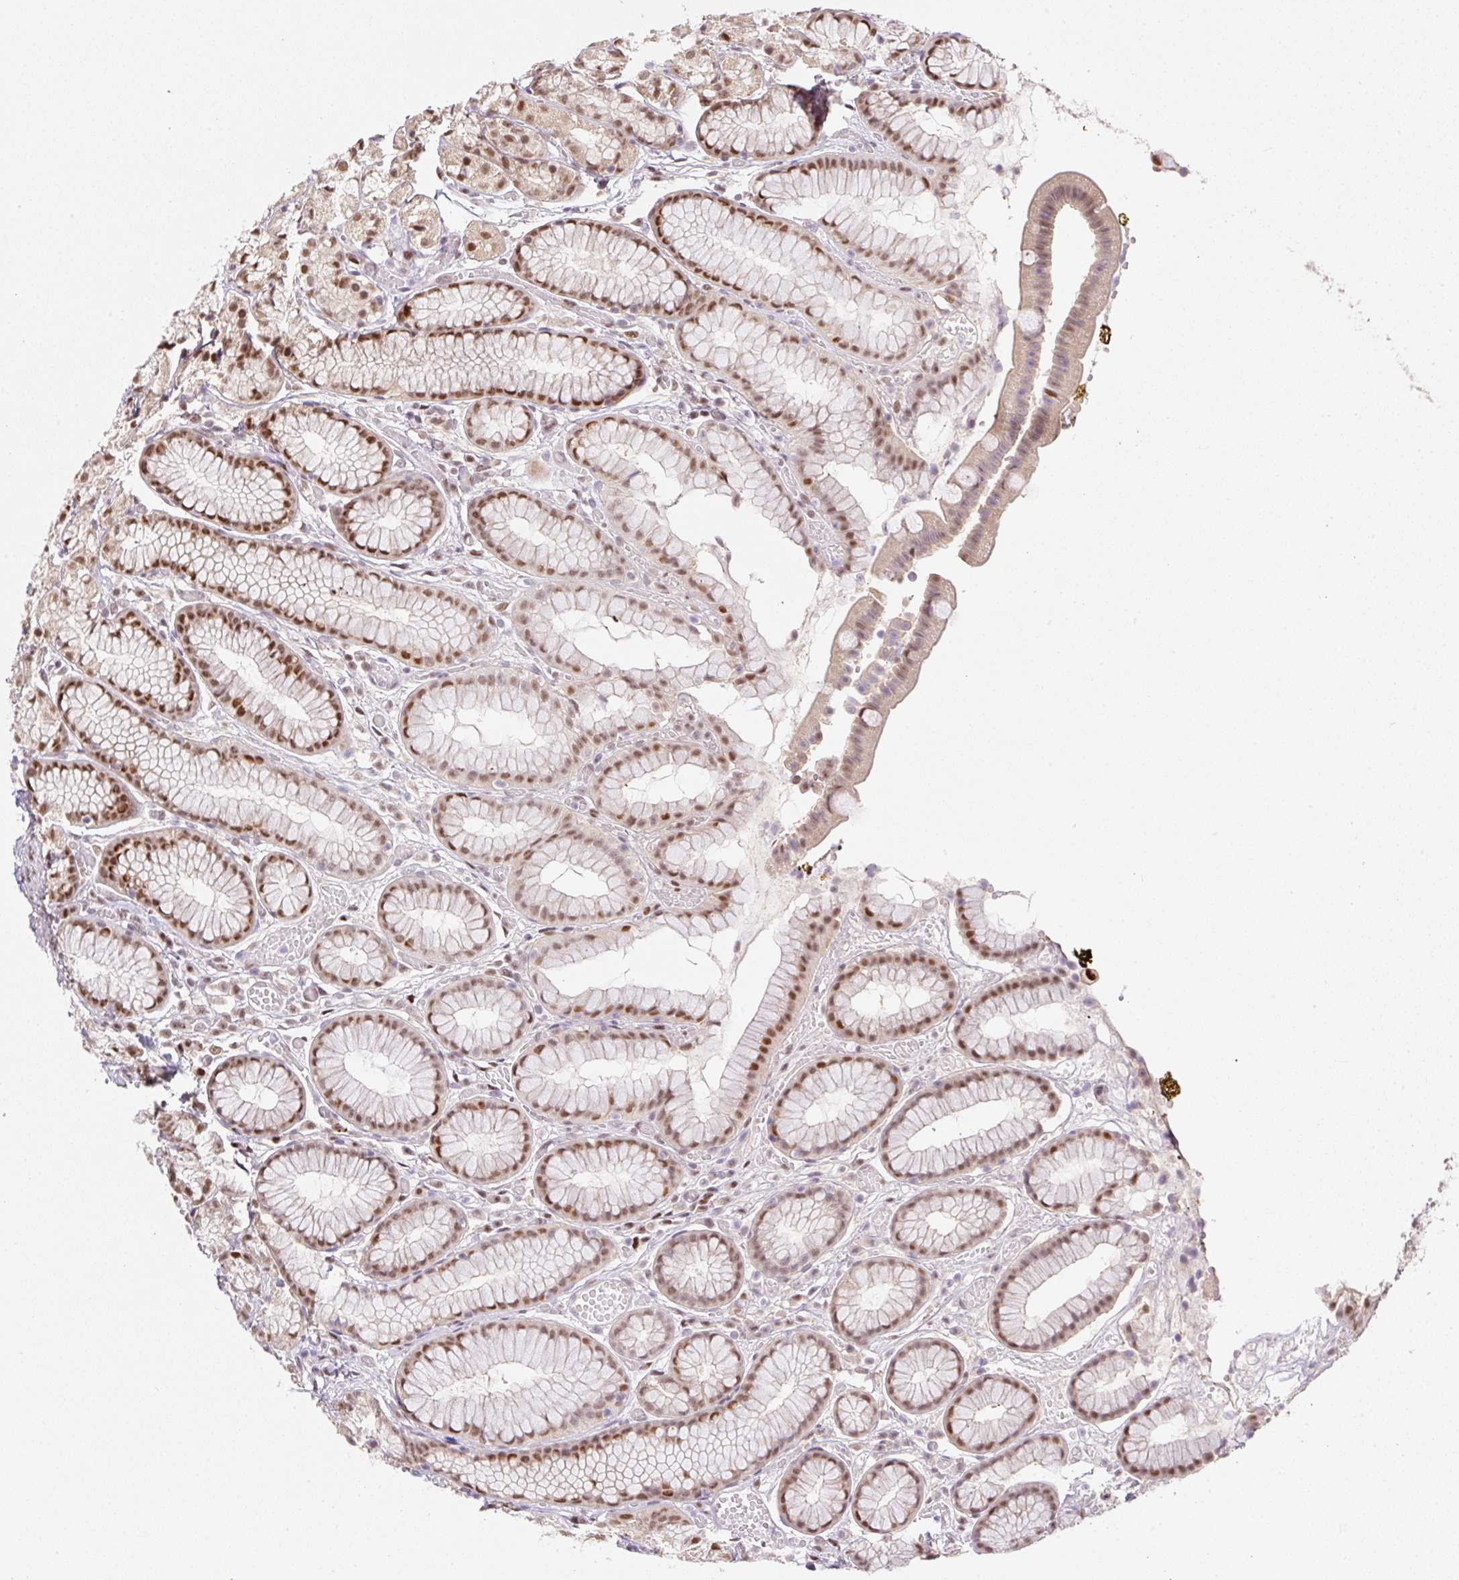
{"staining": {"intensity": "strong", "quantity": ">75%", "location": "nuclear"}, "tissue": "stomach", "cell_type": "Glandular cells", "image_type": "normal", "snomed": [{"axis": "morphology", "description": "Normal tissue, NOS"}, {"axis": "topography", "description": "Smooth muscle"}, {"axis": "topography", "description": "Stomach"}], "caption": "Immunohistochemistry (IHC) of benign stomach exhibits high levels of strong nuclear staining in approximately >75% of glandular cells.", "gene": "GPR139", "patient": {"sex": "male", "age": 70}}